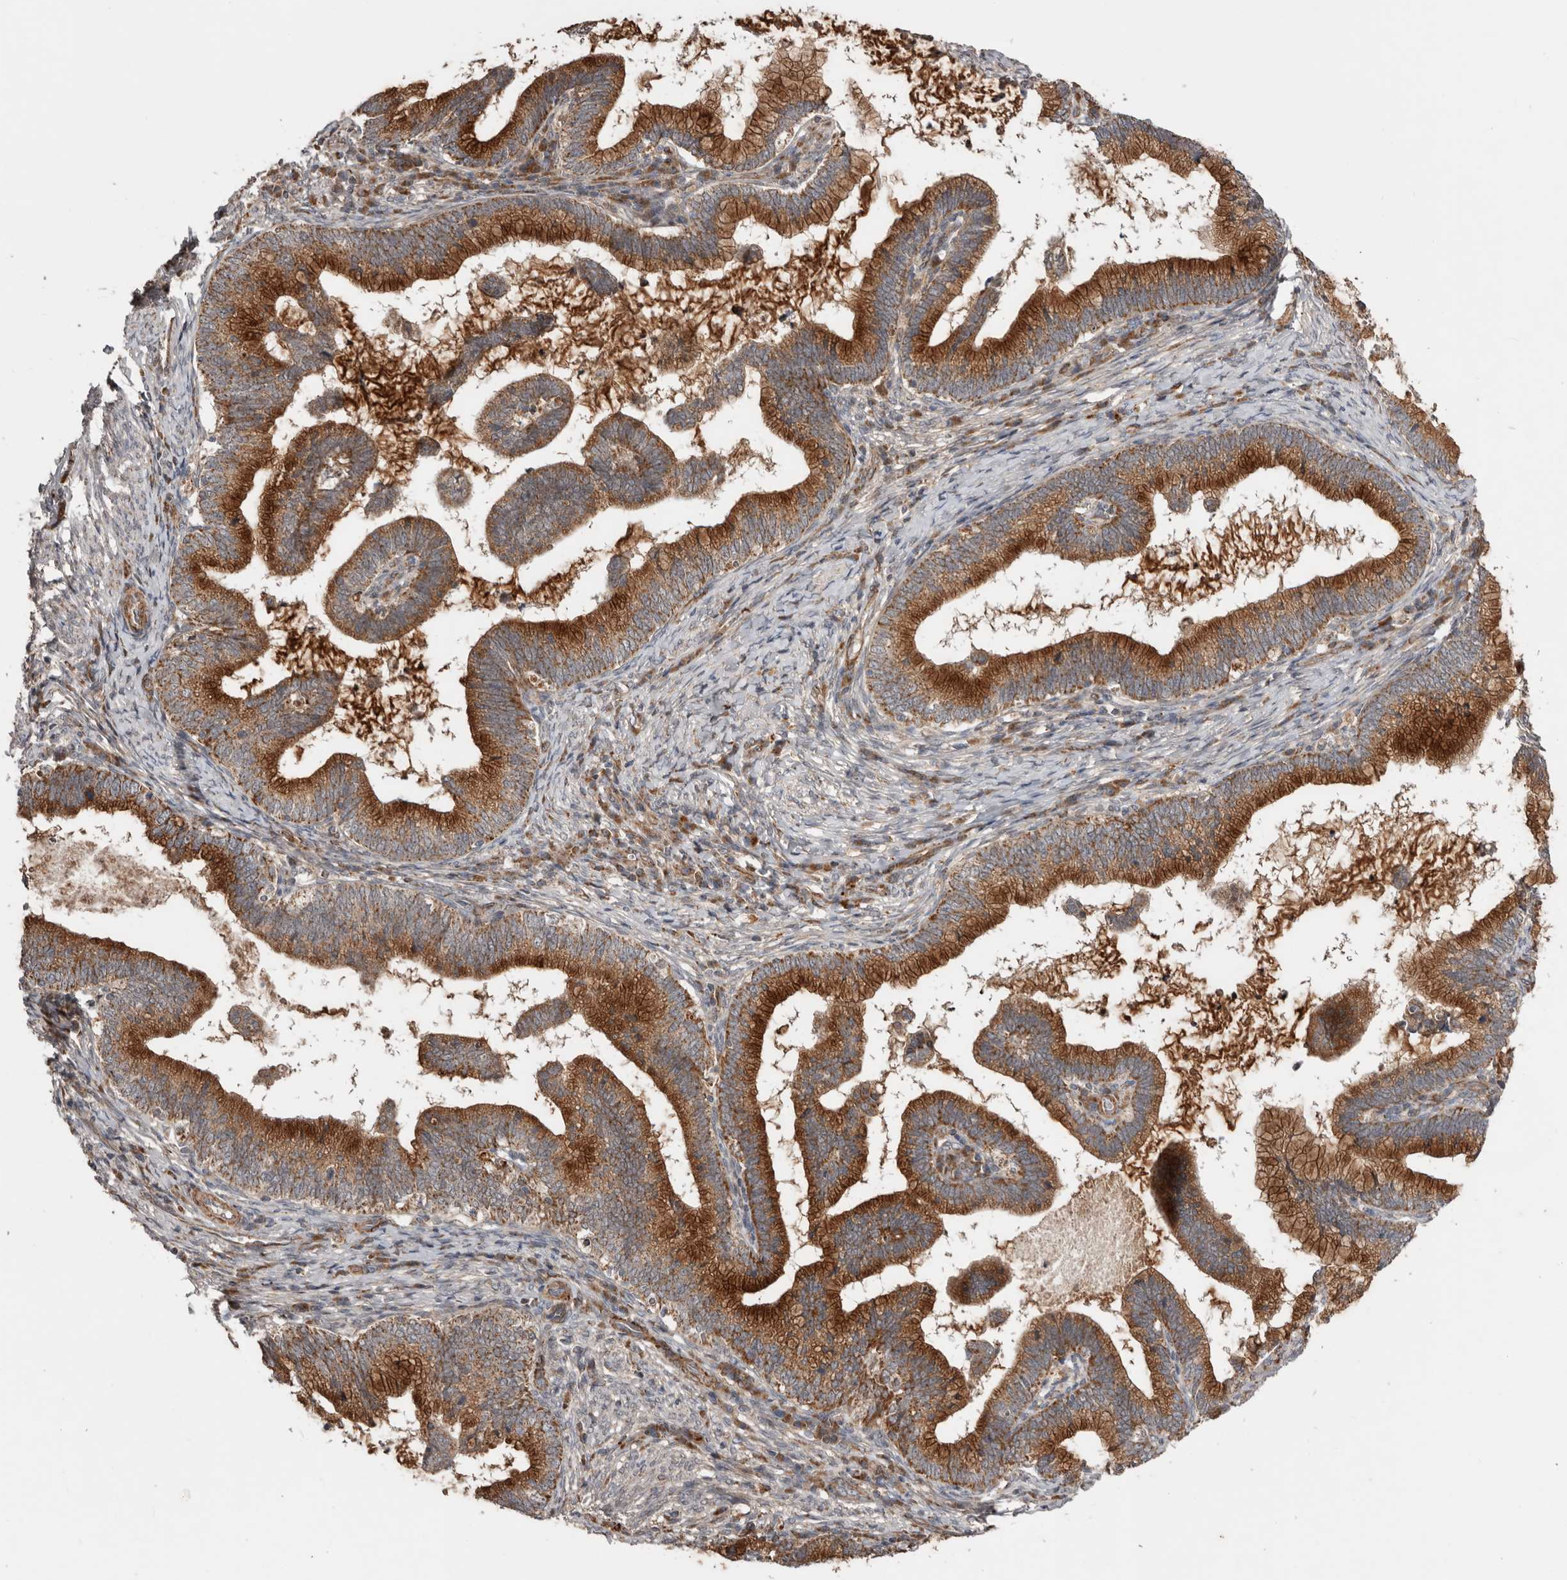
{"staining": {"intensity": "strong", "quantity": ">75%", "location": "cytoplasmic/membranous"}, "tissue": "cervical cancer", "cell_type": "Tumor cells", "image_type": "cancer", "snomed": [{"axis": "morphology", "description": "Adenocarcinoma, NOS"}, {"axis": "topography", "description": "Cervix"}], "caption": "Cervical cancer (adenocarcinoma) was stained to show a protein in brown. There is high levels of strong cytoplasmic/membranous staining in about >75% of tumor cells.", "gene": "PROKR1", "patient": {"sex": "female", "age": 36}}